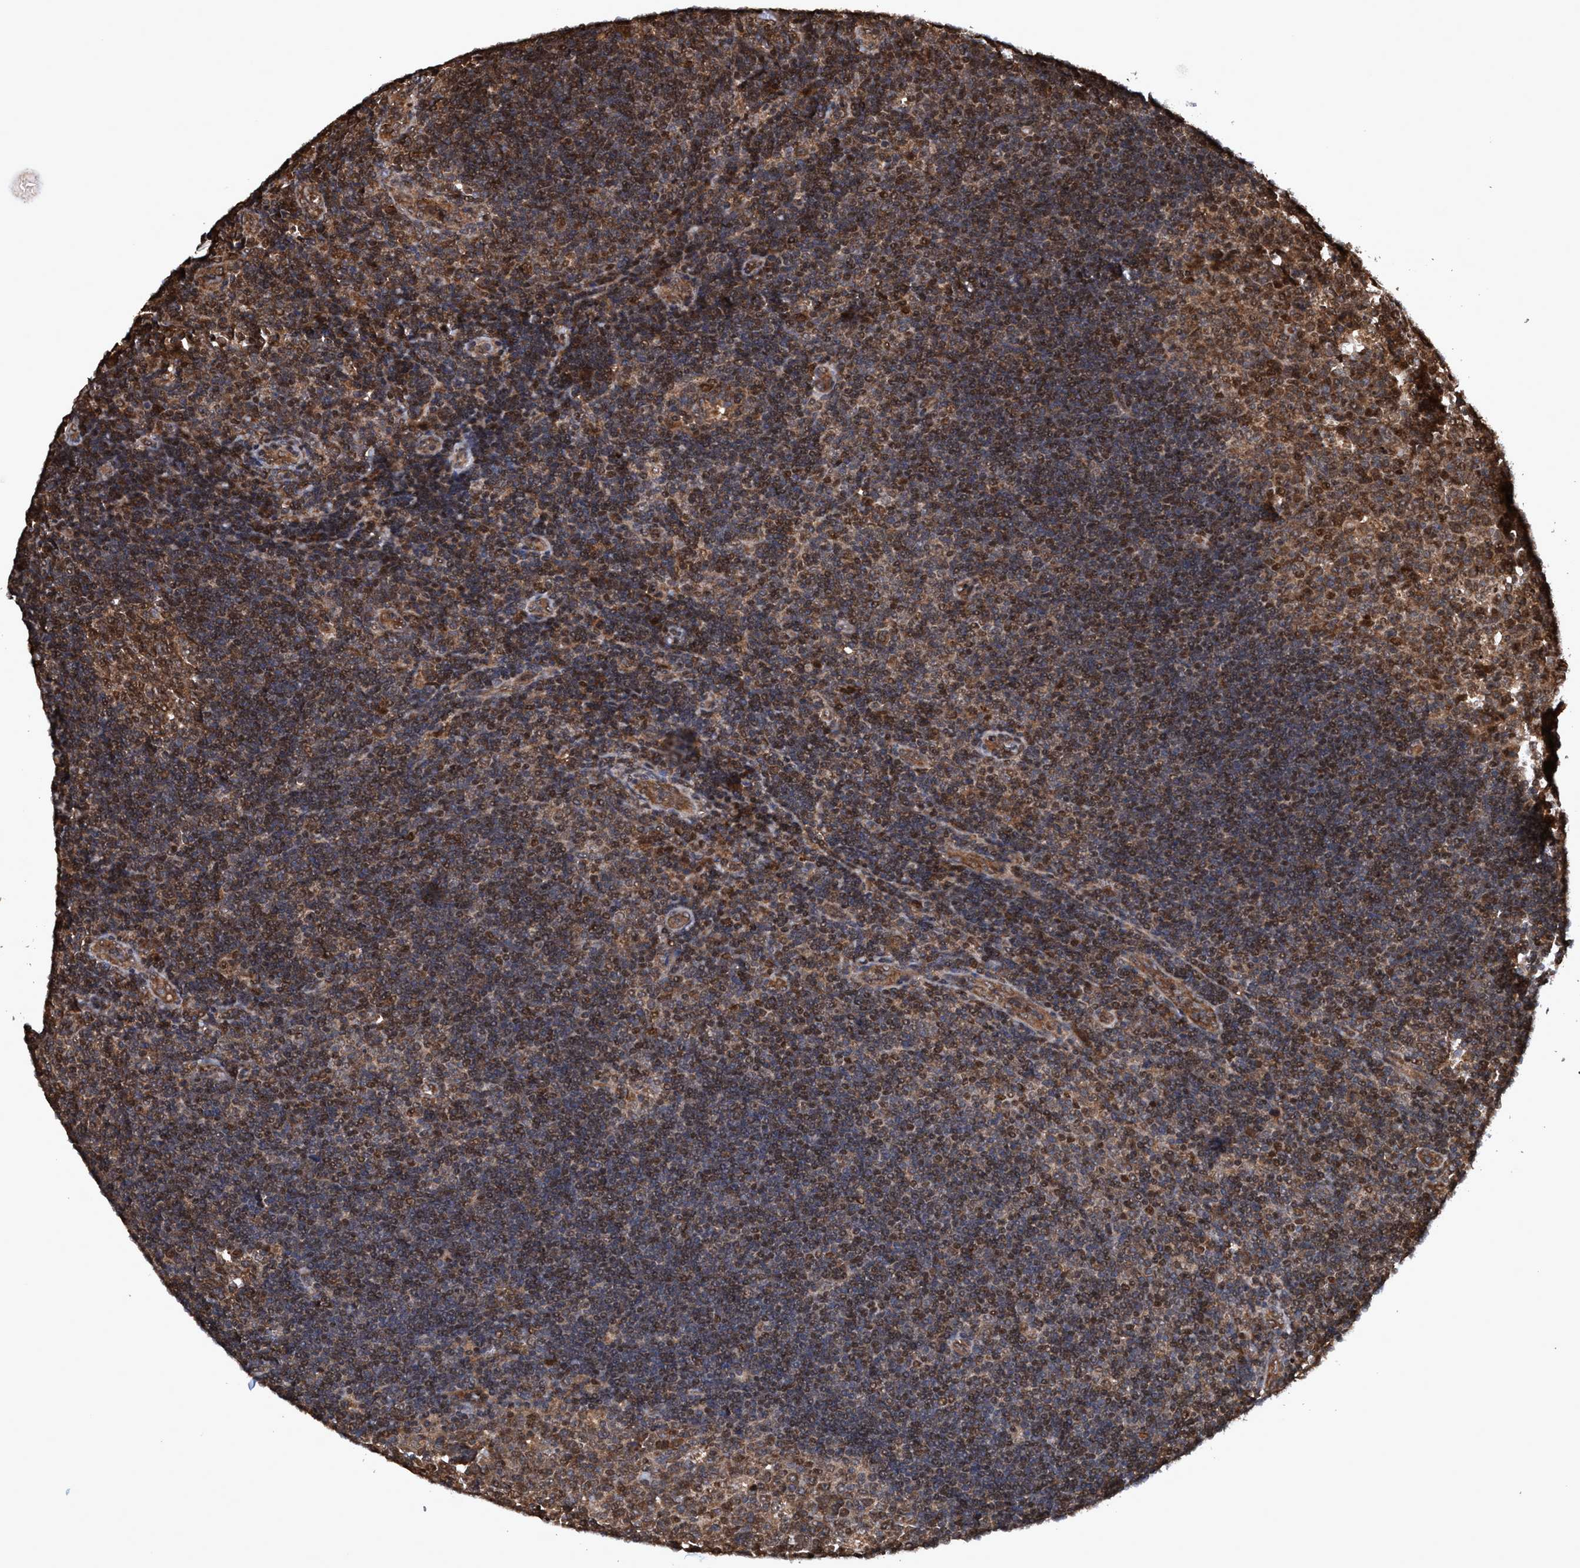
{"staining": {"intensity": "moderate", "quantity": ">75%", "location": "cytoplasmic/membranous,nuclear"}, "tissue": "lymph node", "cell_type": "Germinal center cells", "image_type": "normal", "snomed": [{"axis": "morphology", "description": "Normal tissue, NOS"}, {"axis": "topography", "description": "Lymph node"}, {"axis": "topography", "description": "Salivary gland"}], "caption": "Unremarkable lymph node demonstrates moderate cytoplasmic/membranous,nuclear expression in about >75% of germinal center cells.", "gene": "TRPC7", "patient": {"sex": "male", "age": 8}}